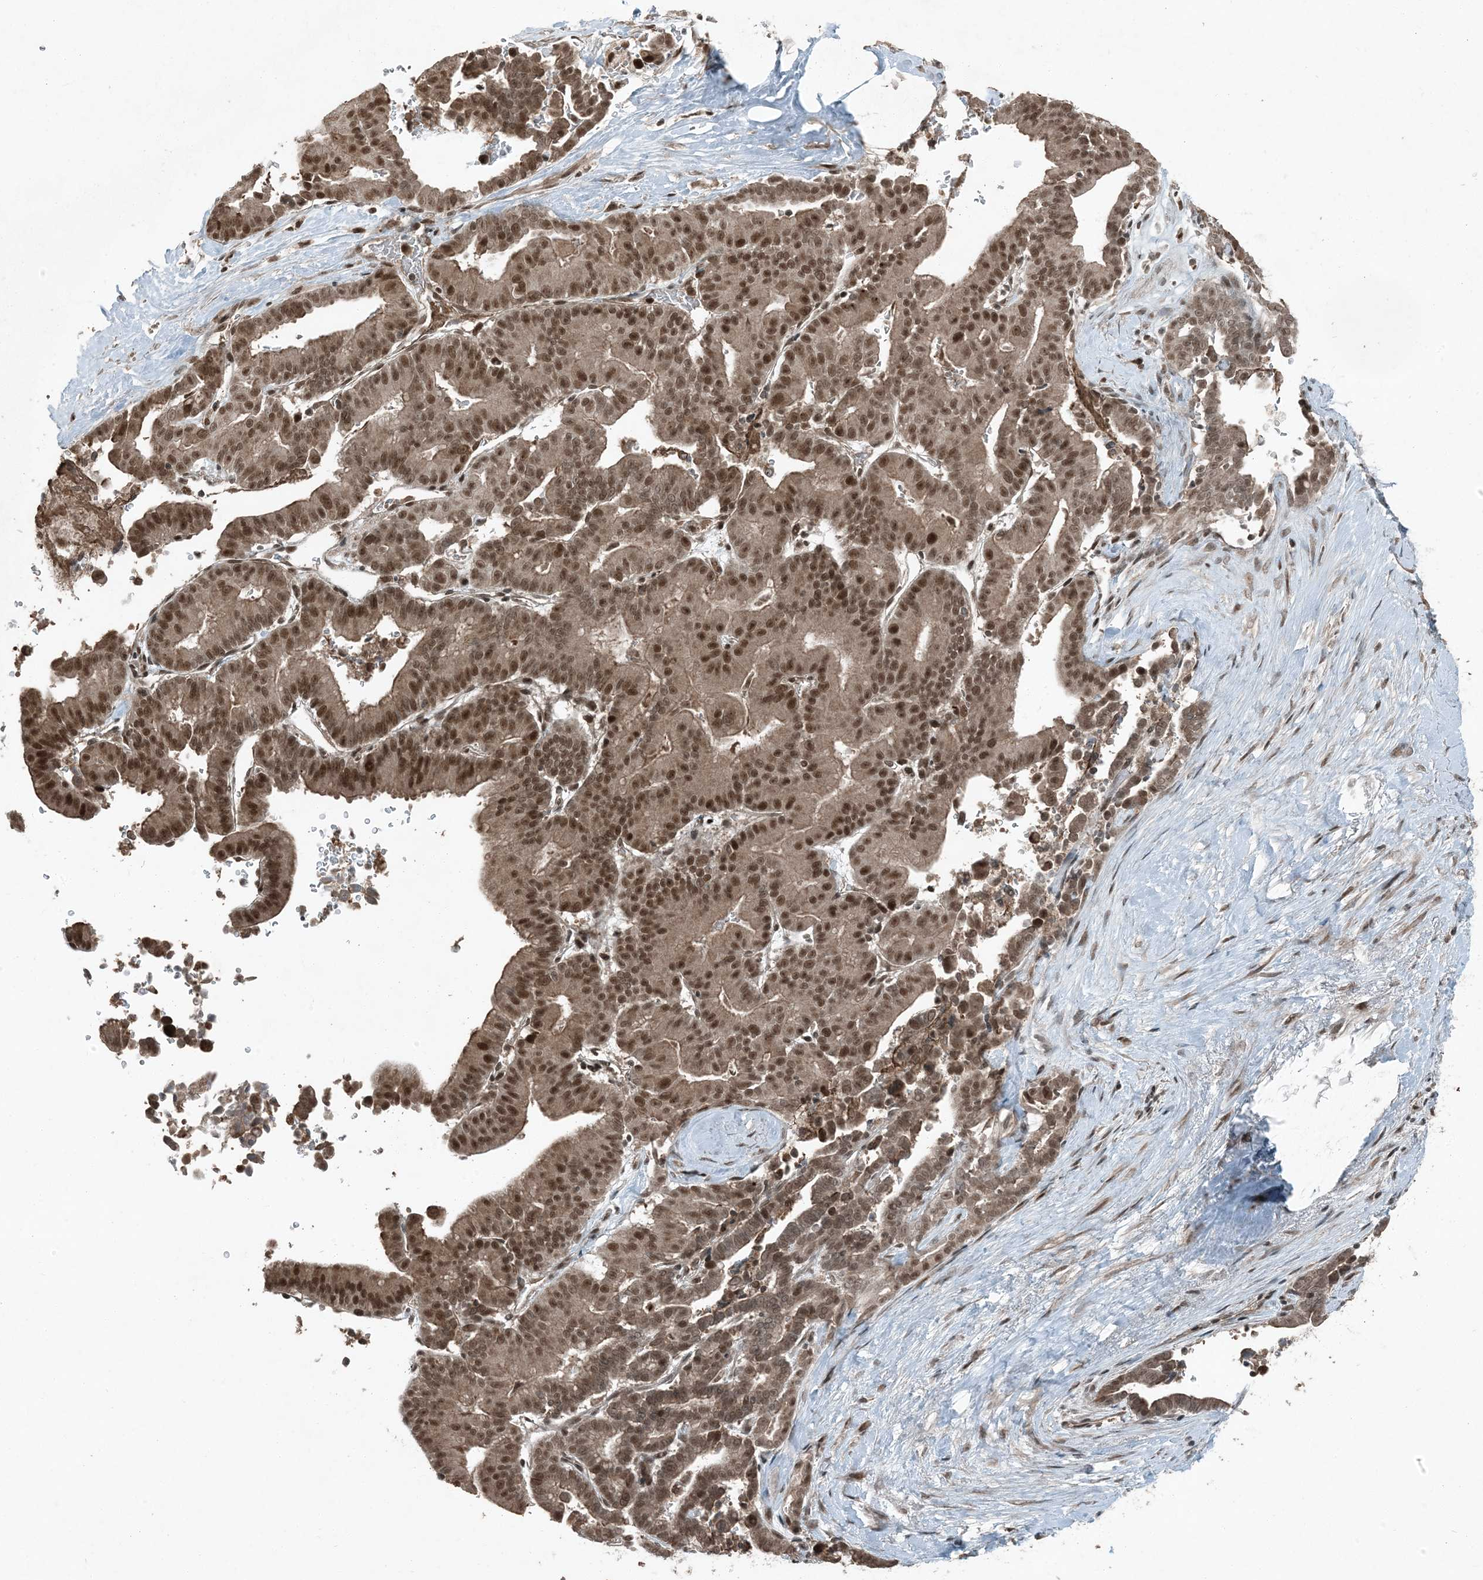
{"staining": {"intensity": "moderate", "quantity": ">75%", "location": "cytoplasmic/membranous,nuclear"}, "tissue": "liver cancer", "cell_type": "Tumor cells", "image_type": "cancer", "snomed": [{"axis": "morphology", "description": "Cholangiocarcinoma"}, {"axis": "topography", "description": "Liver"}], "caption": "IHC (DAB) staining of liver cancer exhibits moderate cytoplasmic/membranous and nuclear protein positivity in approximately >75% of tumor cells.", "gene": "TRAPPC12", "patient": {"sex": "female", "age": 75}}